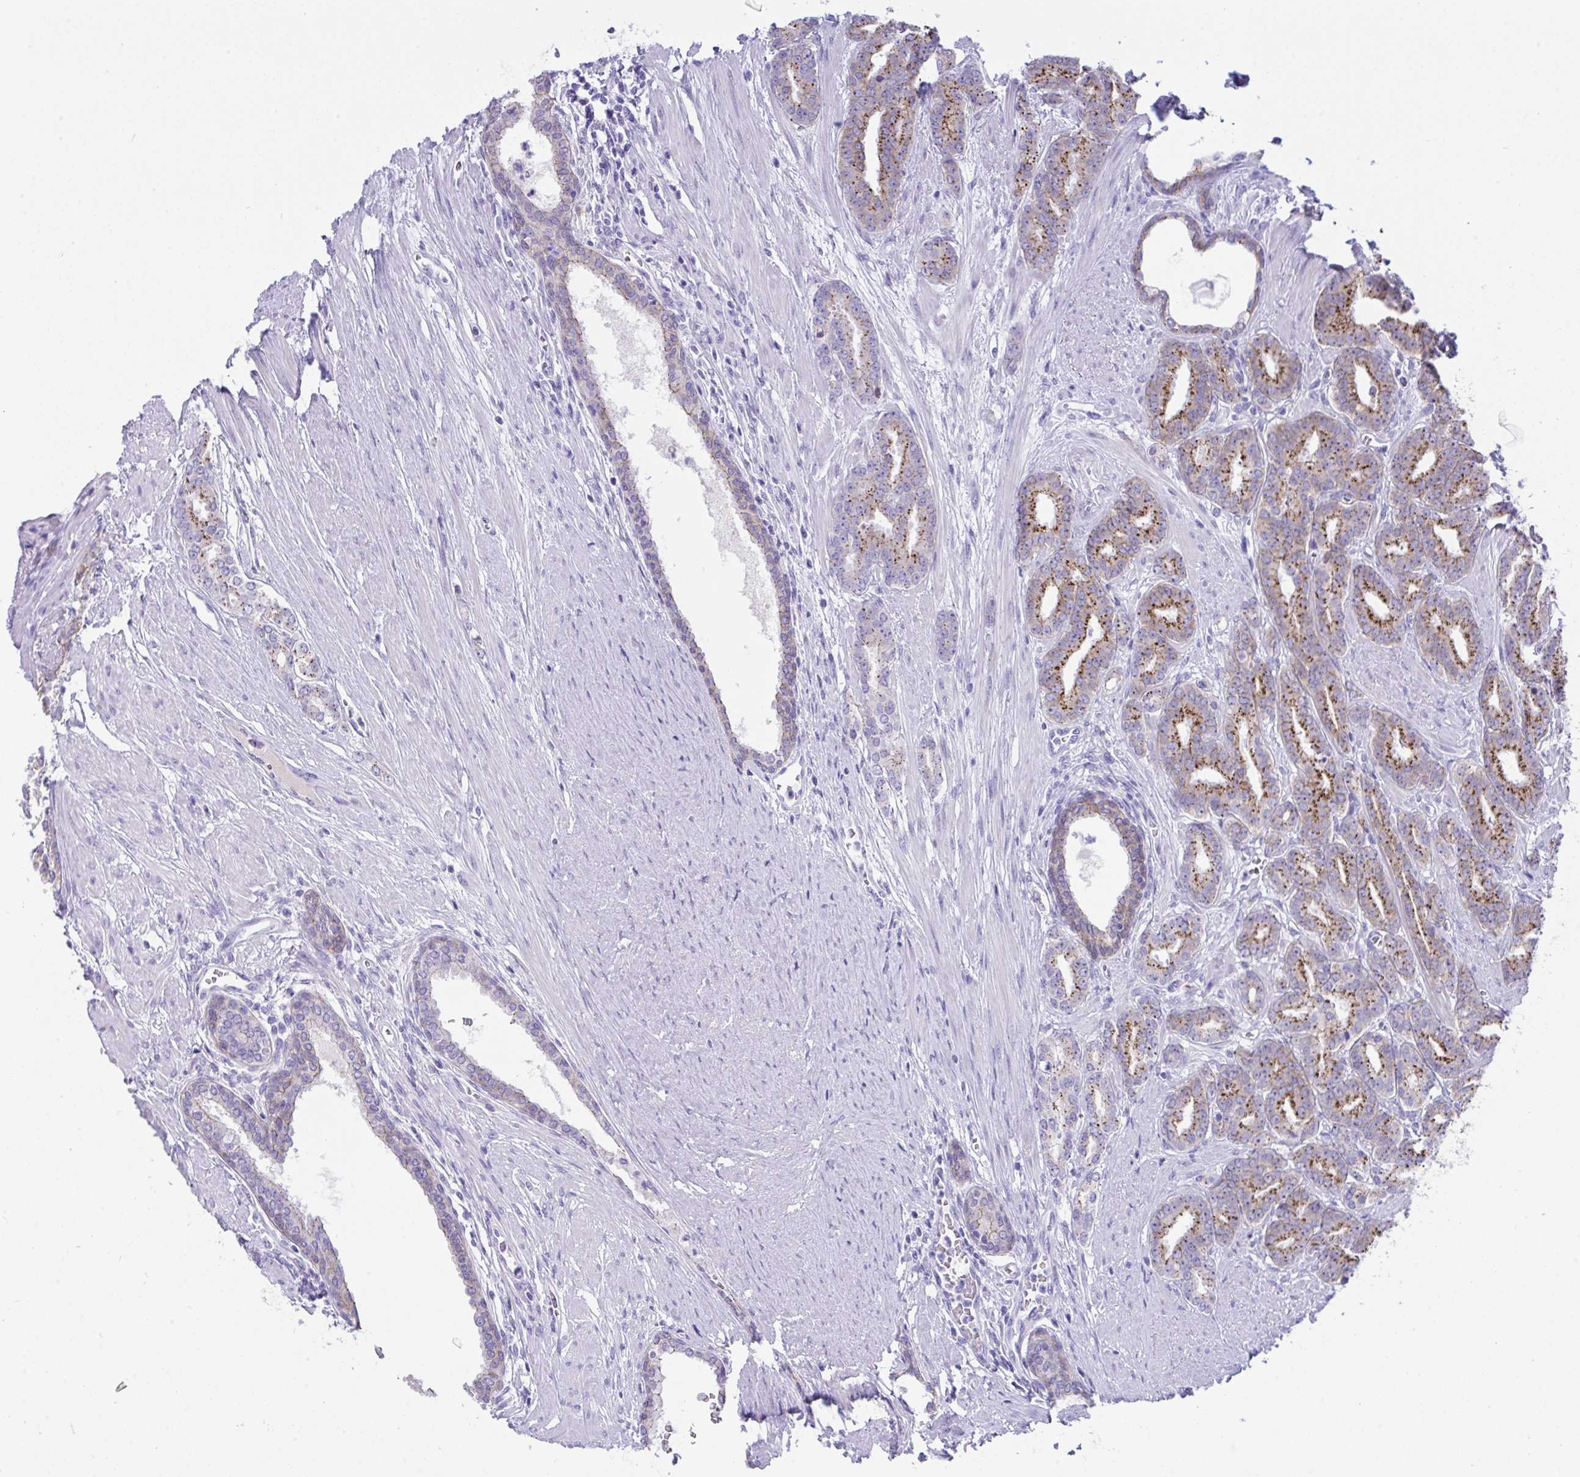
{"staining": {"intensity": "strong", "quantity": ">75%", "location": "cytoplasmic/membranous"}, "tissue": "prostate cancer", "cell_type": "Tumor cells", "image_type": "cancer", "snomed": [{"axis": "morphology", "description": "Adenocarcinoma, High grade"}, {"axis": "topography", "description": "Prostate"}], "caption": "Protein analysis of prostate adenocarcinoma (high-grade) tissue exhibits strong cytoplasmic/membranous expression in approximately >75% of tumor cells.", "gene": "GLB1L2", "patient": {"sex": "male", "age": 60}}